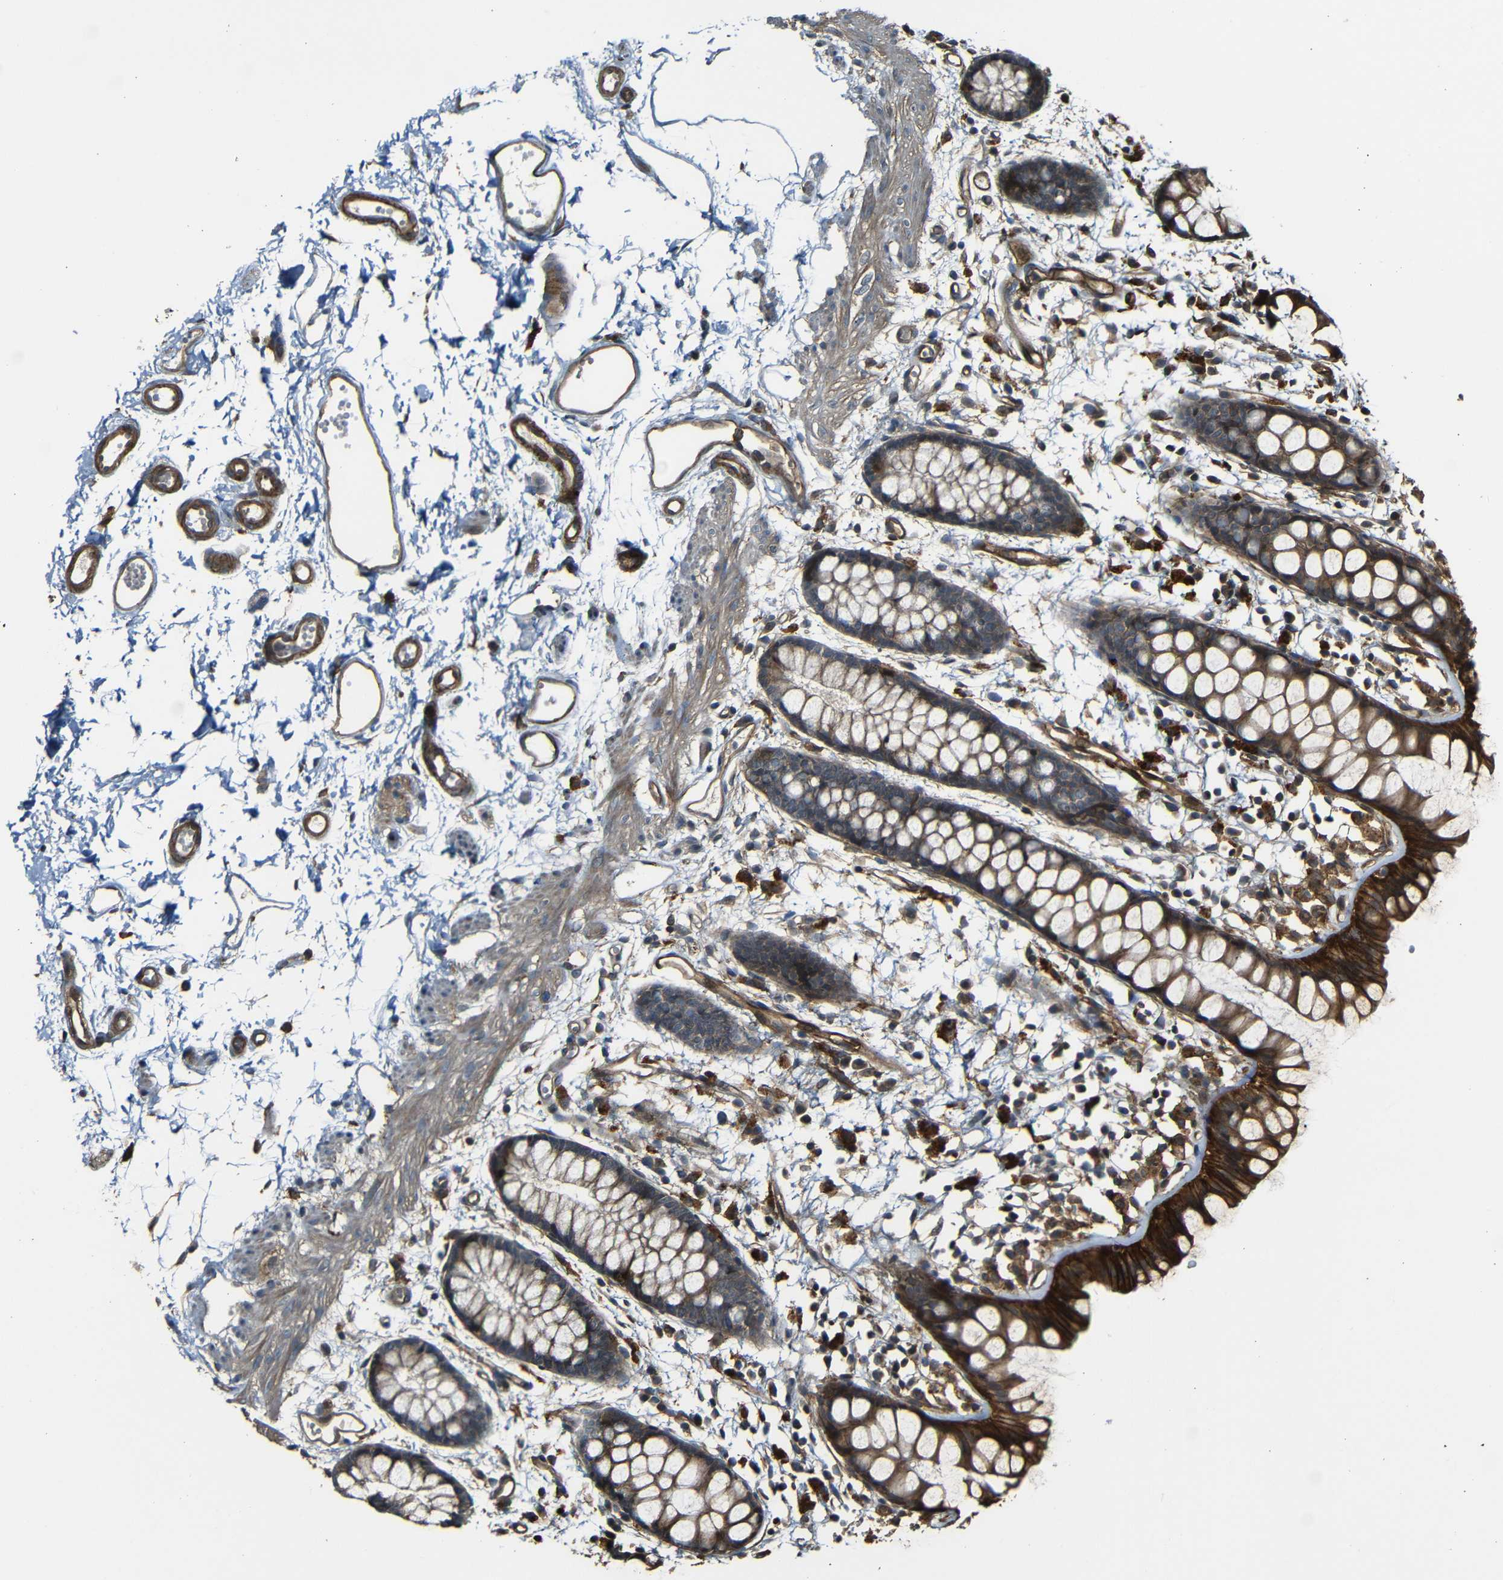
{"staining": {"intensity": "strong", "quantity": ">75%", "location": "cytoplasmic/membranous"}, "tissue": "rectum", "cell_type": "Glandular cells", "image_type": "normal", "snomed": [{"axis": "morphology", "description": "Normal tissue, NOS"}, {"axis": "topography", "description": "Rectum"}], "caption": "Protein staining by IHC exhibits strong cytoplasmic/membranous staining in approximately >75% of glandular cells in normal rectum.", "gene": "RELL1", "patient": {"sex": "female", "age": 66}}